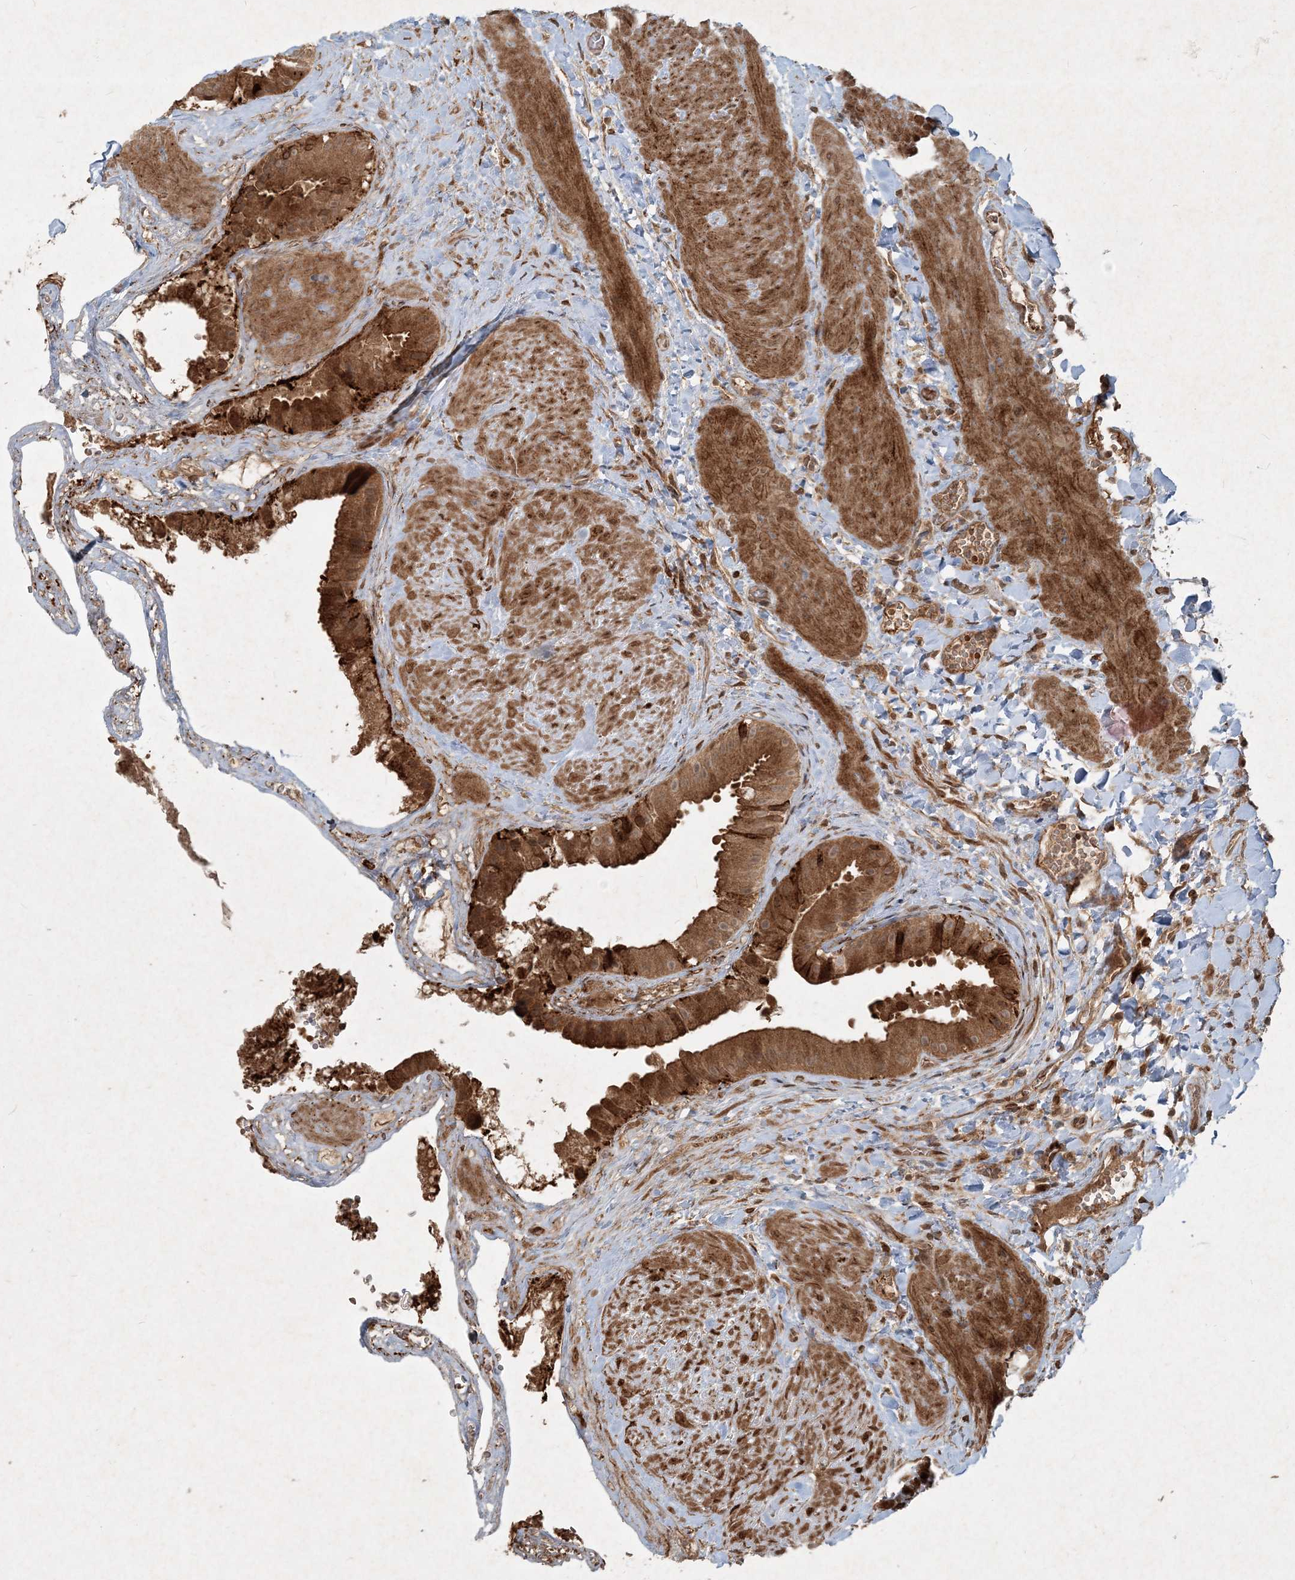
{"staining": {"intensity": "strong", "quantity": ">75%", "location": "cytoplasmic/membranous"}, "tissue": "gallbladder", "cell_type": "Glandular cells", "image_type": "normal", "snomed": [{"axis": "morphology", "description": "Normal tissue, NOS"}, {"axis": "topography", "description": "Gallbladder"}], "caption": "Gallbladder stained with immunohistochemistry demonstrates strong cytoplasmic/membranous positivity in about >75% of glandular cells.", "gene": "NARS1", "patient": {"sex": "male", "age": 55}}